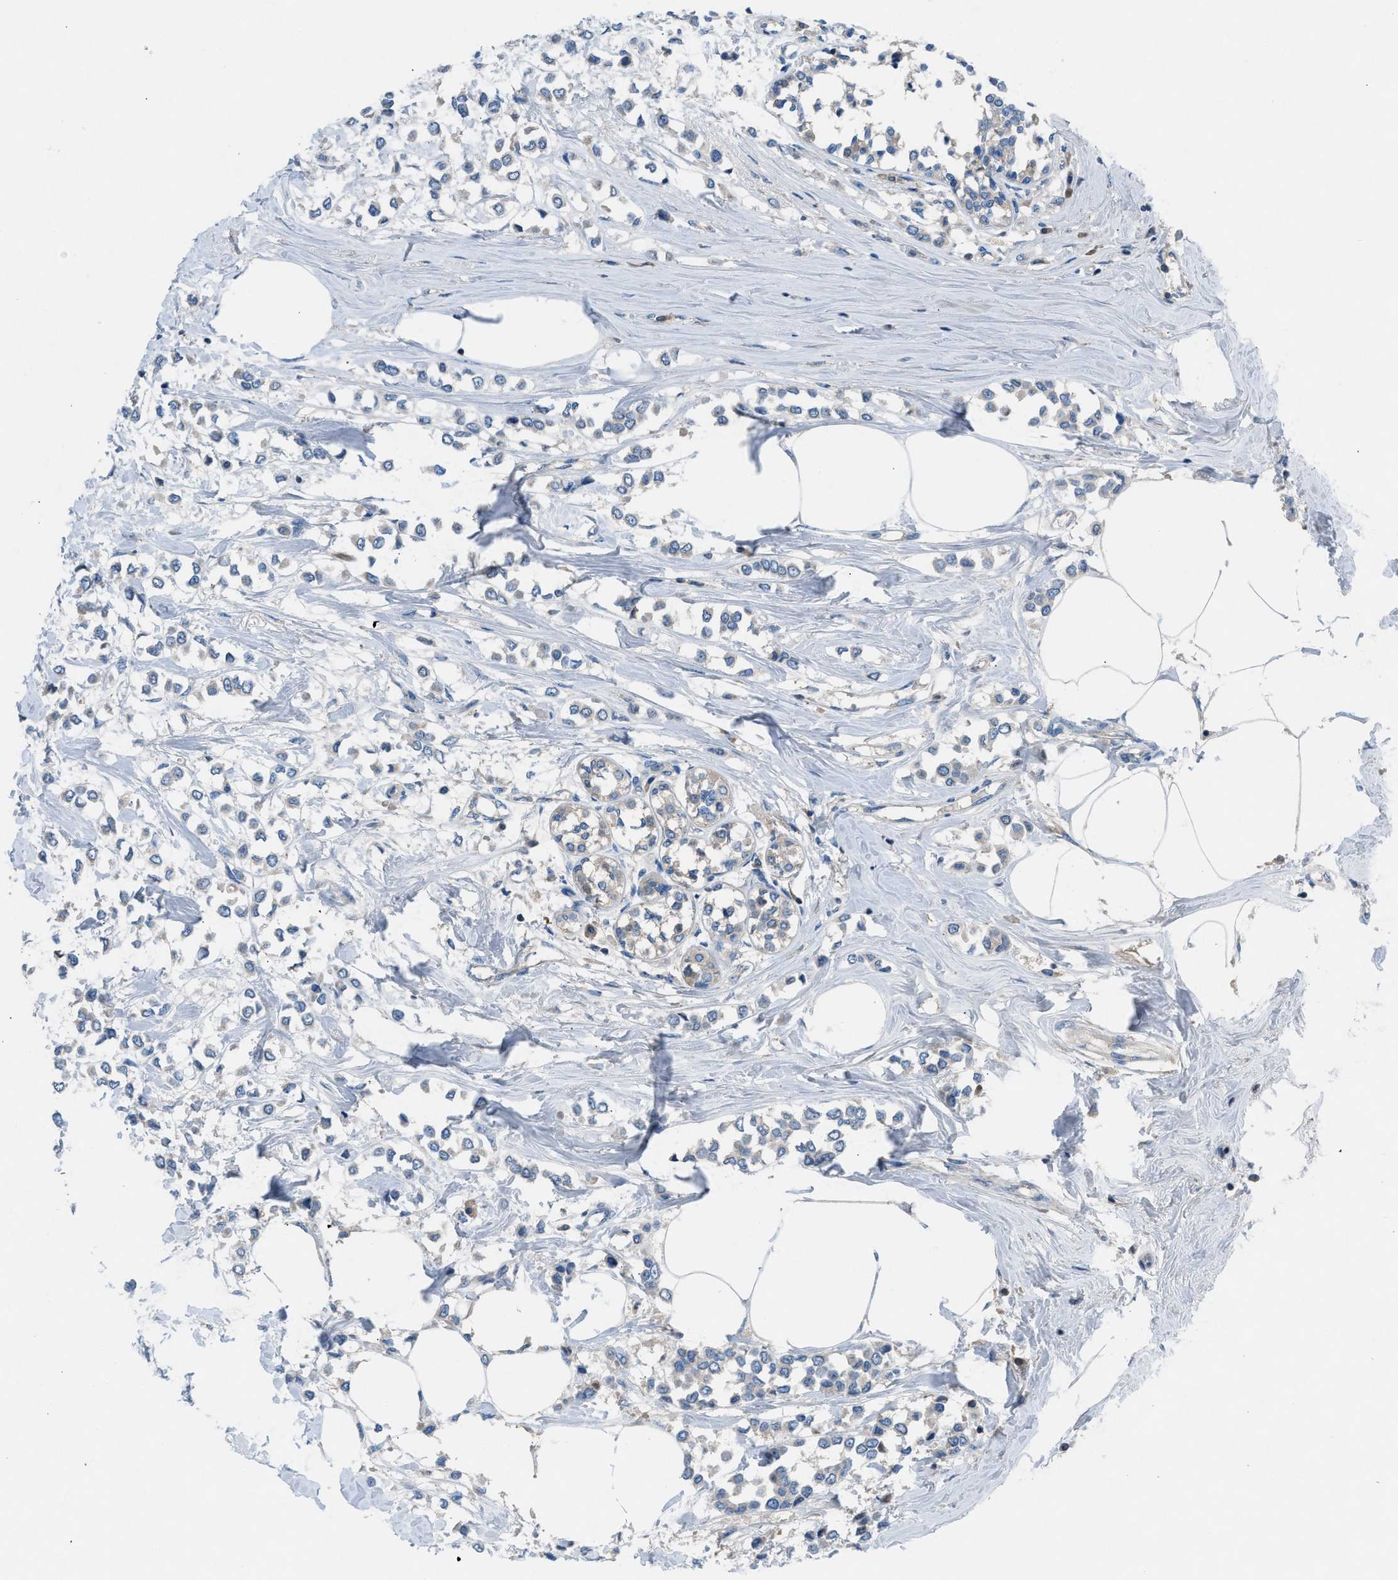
{"staining": {"intensity": "weak", "quantity": "<25%", "location": "cytoplasmic/membranous"}, "tissue": "breast cancer", "cell_type": "Tumor cells", "image_type": "cancer", "snomed": [{"axis": "morphology", "description": "Lobular carcinoma"}, {"axis": "topography", "description": "Breast"}], "caption": "IHC of breast cancer displays no positivity in tumor cells.", "gene": "GRK6", "patient": {"sex": "female", "age": 51}}